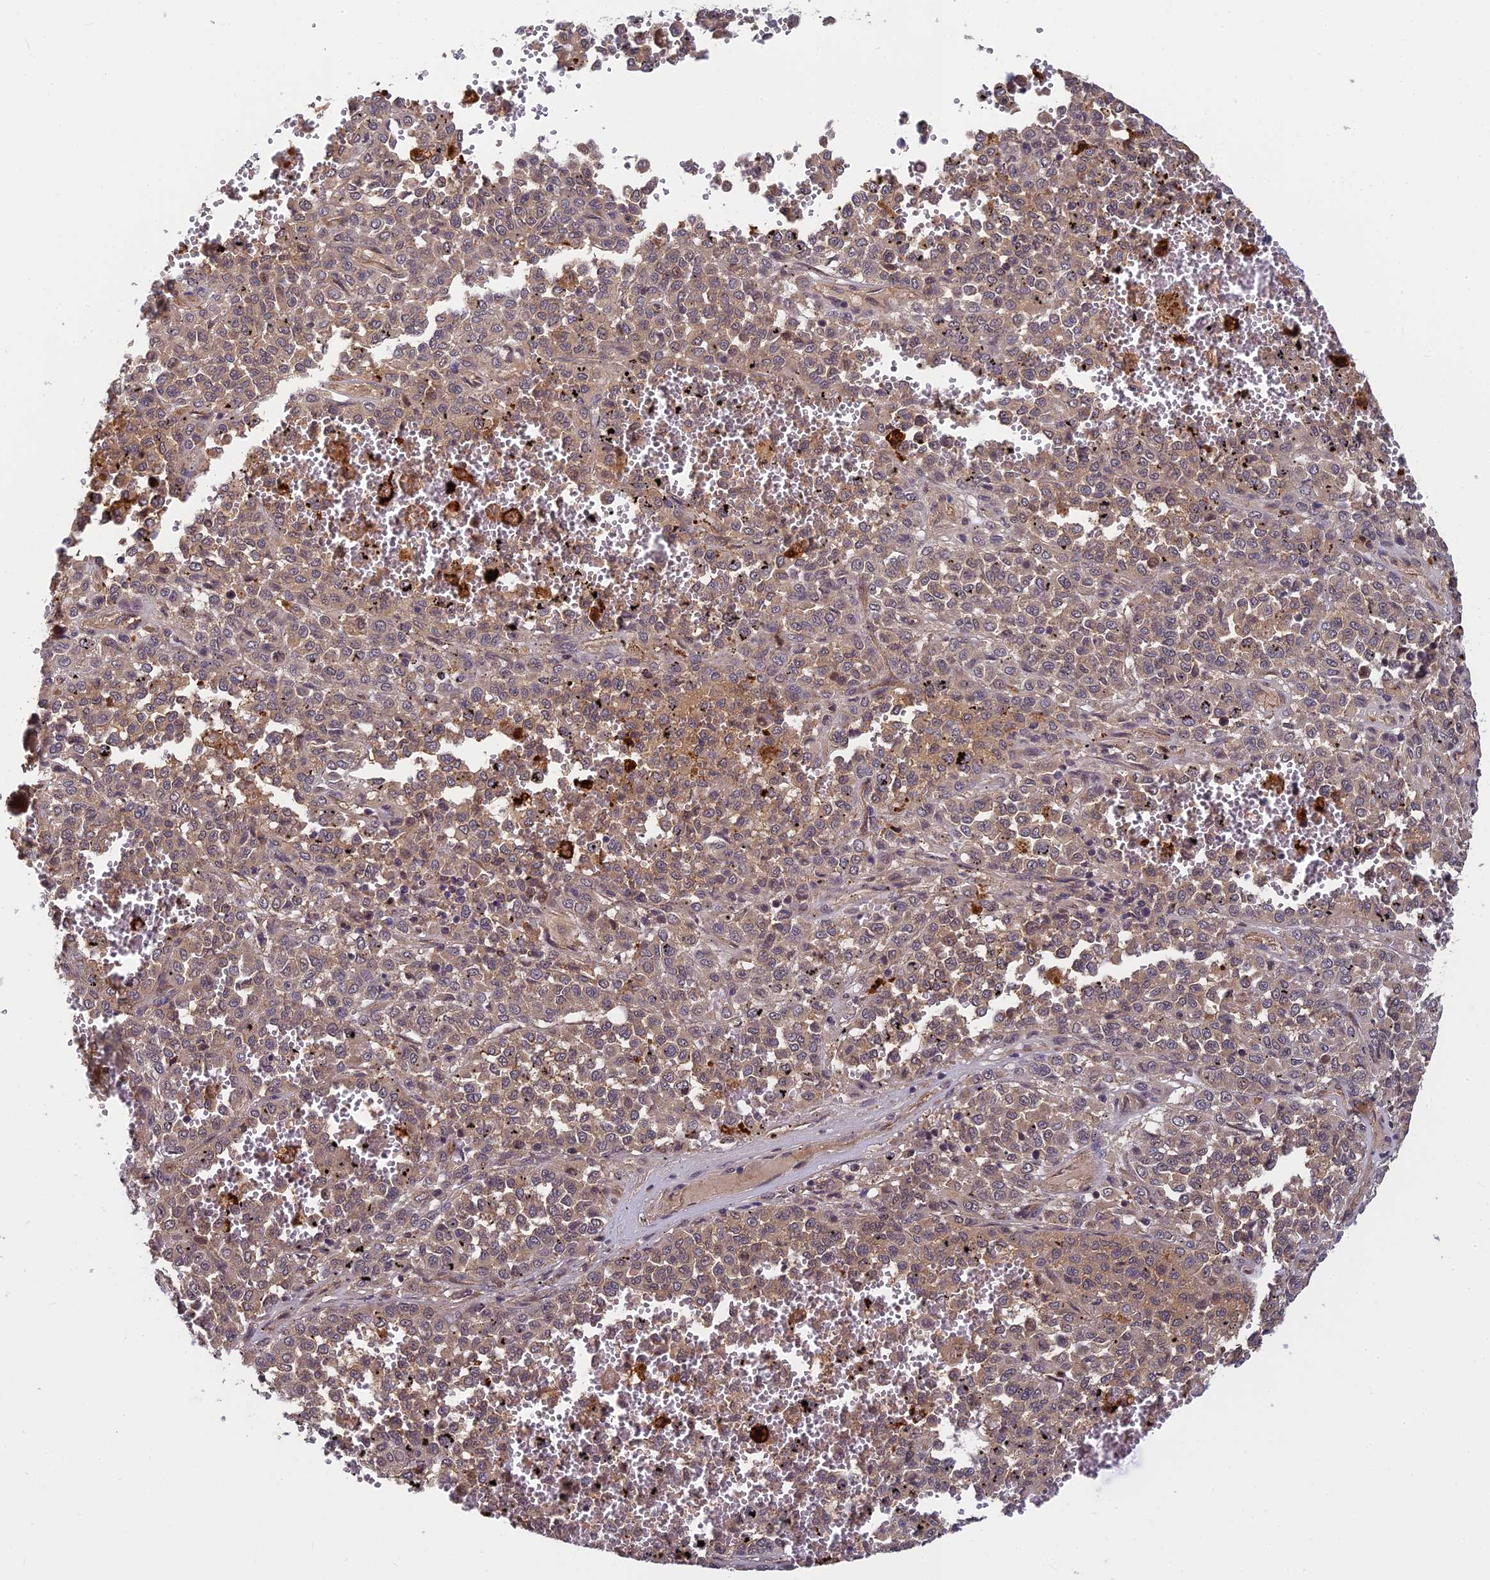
{"staining": {"intensity": "weak", "quantity": ">75%", "location": "cytoplasmic/membranous"}, "tissue": "melanoma", "cell_type": "Tumor cells", "image_type": "cancer", "snomed": [{"axis": "morphology", "description": "Malignant melanoma, Metastatic site"}, {"axis": "topography", "description": "Pancreas"}], "caption": "Brown immunohistochemical staining in malignant melanoma (metastatic site) exhibits weak cytoplasmic/membranous staining in approximately >75% of tumor cells.", "gene": "PIKFYVE", "patient": {"sex": "female", "age": 30}}